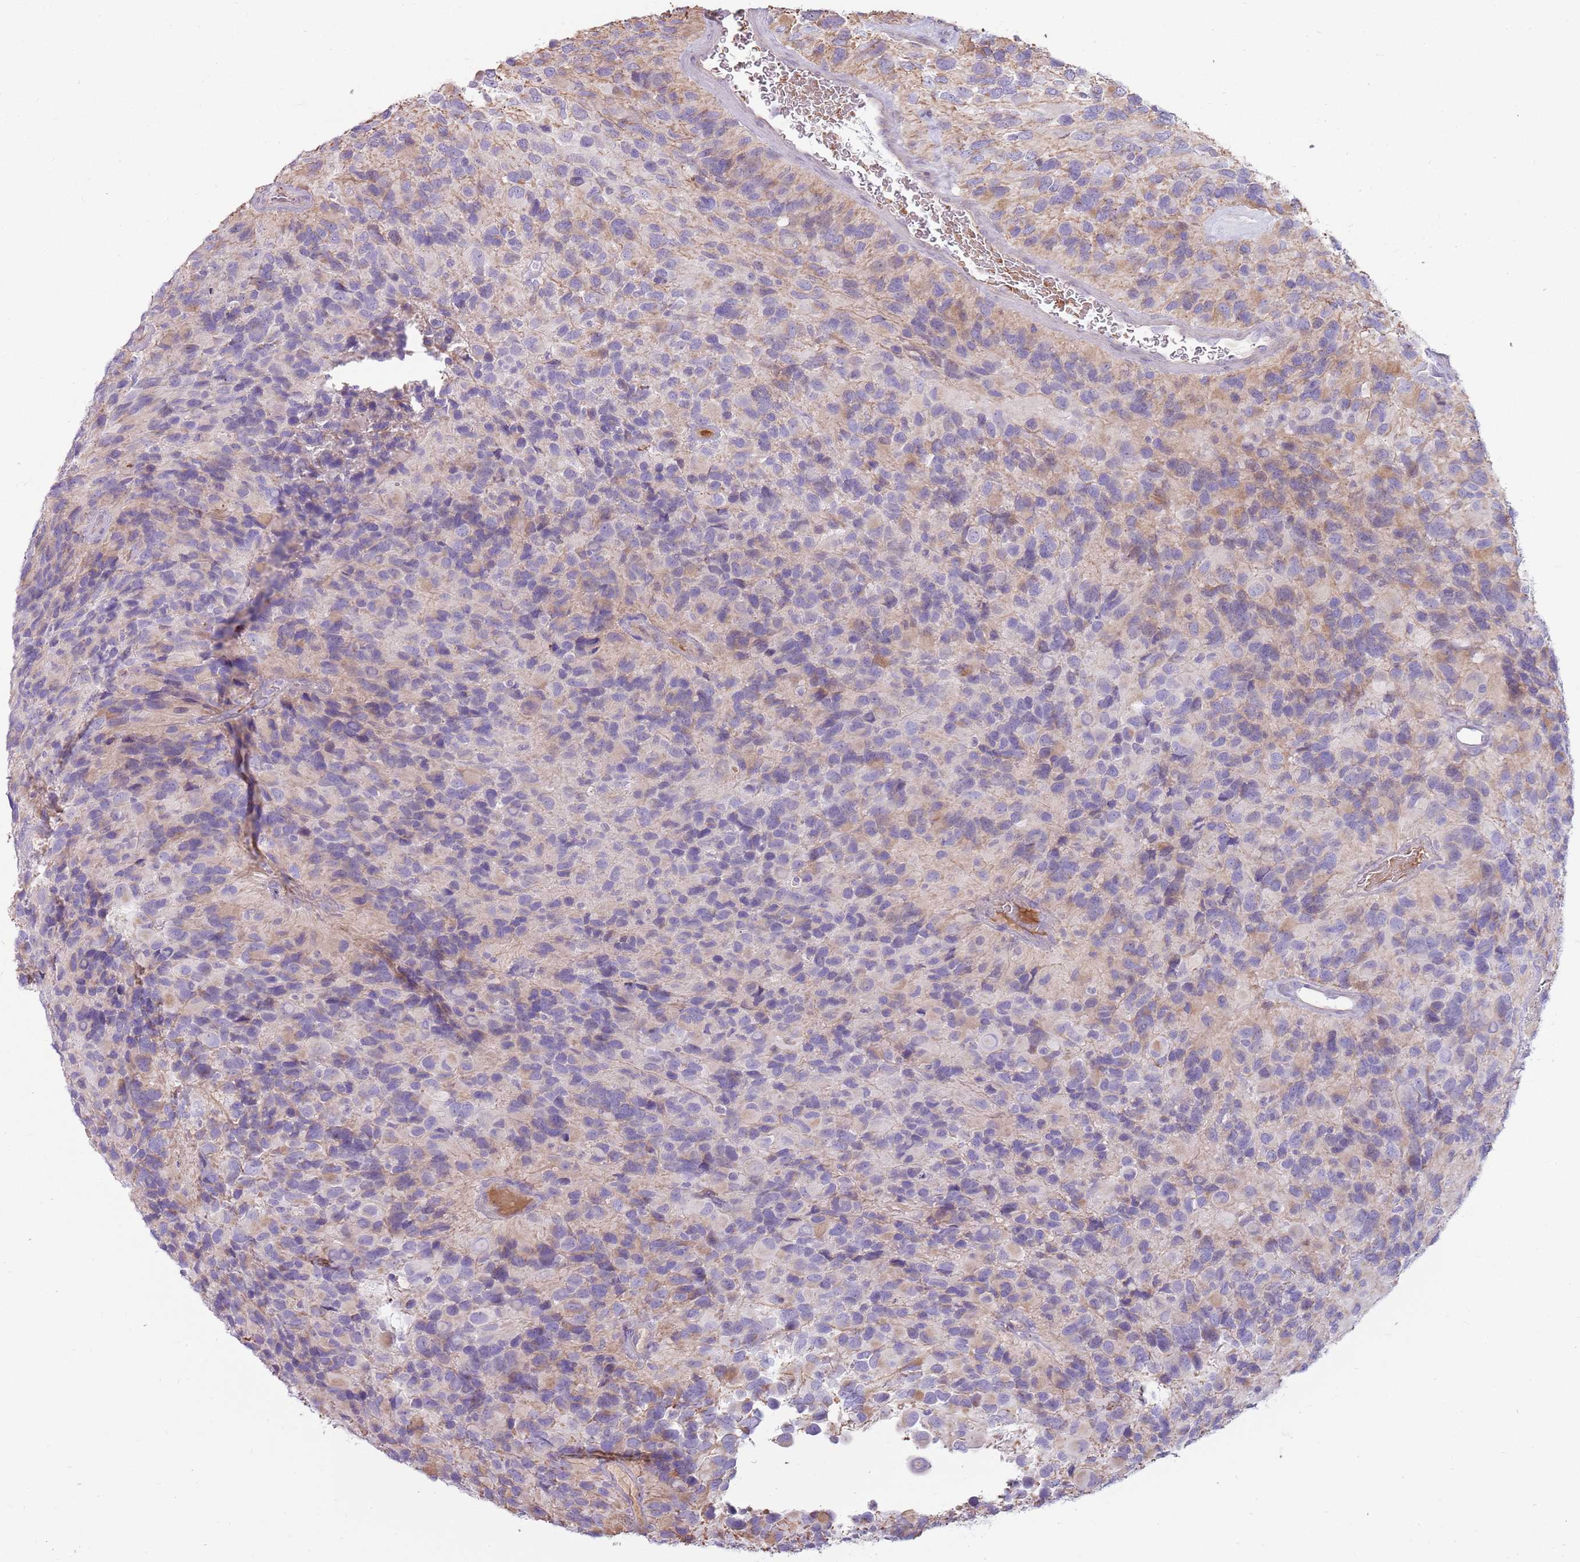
{"staining": {"intensity": "weak", "quantity": "<25%", "location": "cytoplasmic/membranous"}, "tissue": "glioma", "cell_type": "Tumor cells", "image_type": "cancer", "snomed": [{"axis": "morphology", "description": "Glioma, malignant, High grade"}, {"axis": "topography", "description": "Brain"}], "caption": "Tumor cells show no significant expression in glioma.", "gene": "MCUB", "patient": {"sex": "male", "age": 77}}